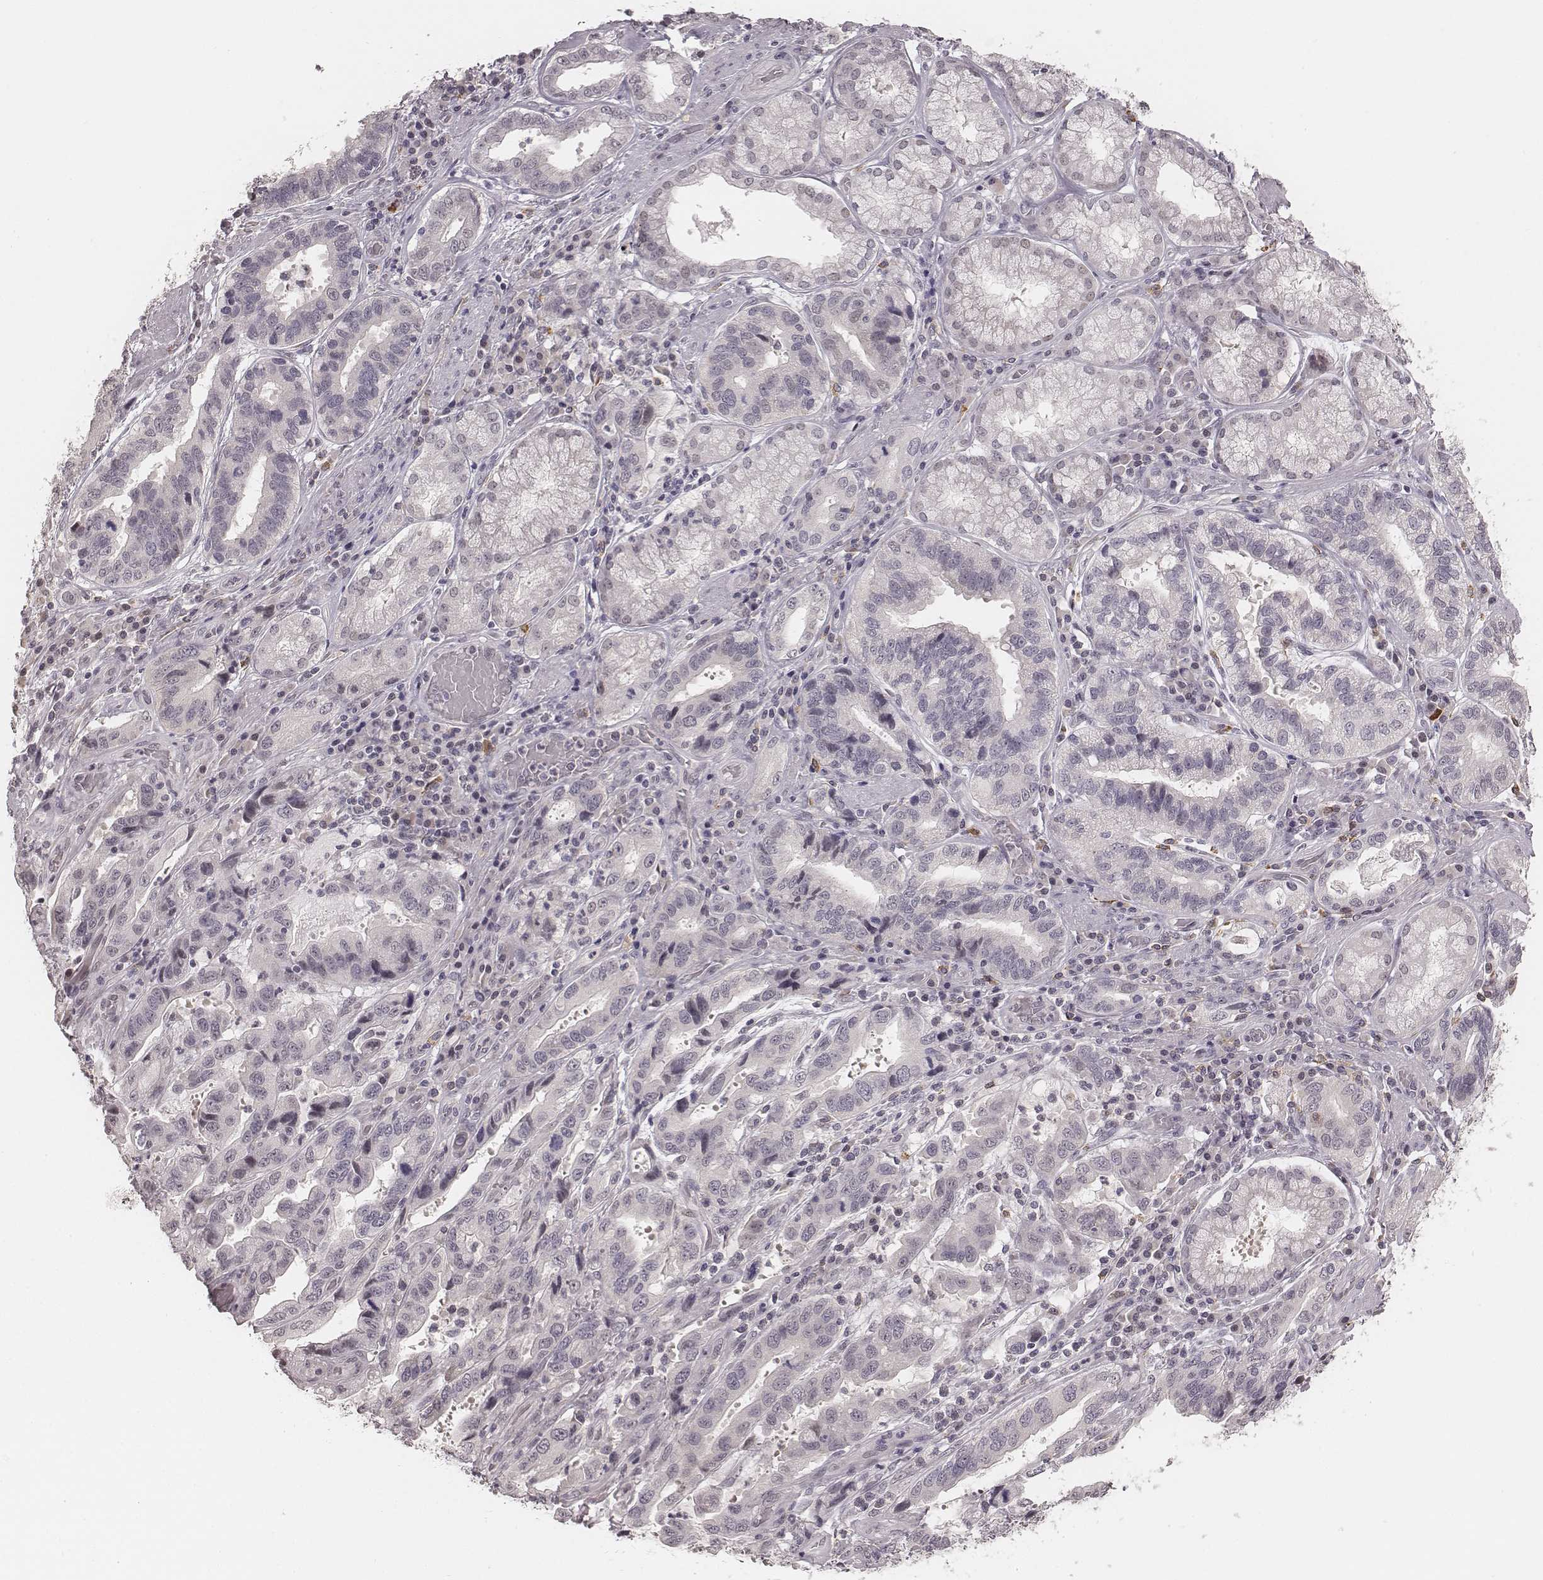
{"staining": {"intensity": "negative", "quantity": "none", "location": "none"}, "tissue": "stomach cancer", "cell_type": "Tumor cells", "image_type": "cancer", "snomed": [{"axis": "morphology", "description": "Adenocarcinoma, NOS"}, {"axis": "topography", "description": "Stomach, lower"}], "caption": "This is an immunohistochemistry (IHC) photomicrograph of adenocarcinoma (stomach). There is no positivity in tumor cells.", "gene": "RPGRIP1", "patient": {"sex": "female", "age": 76}}